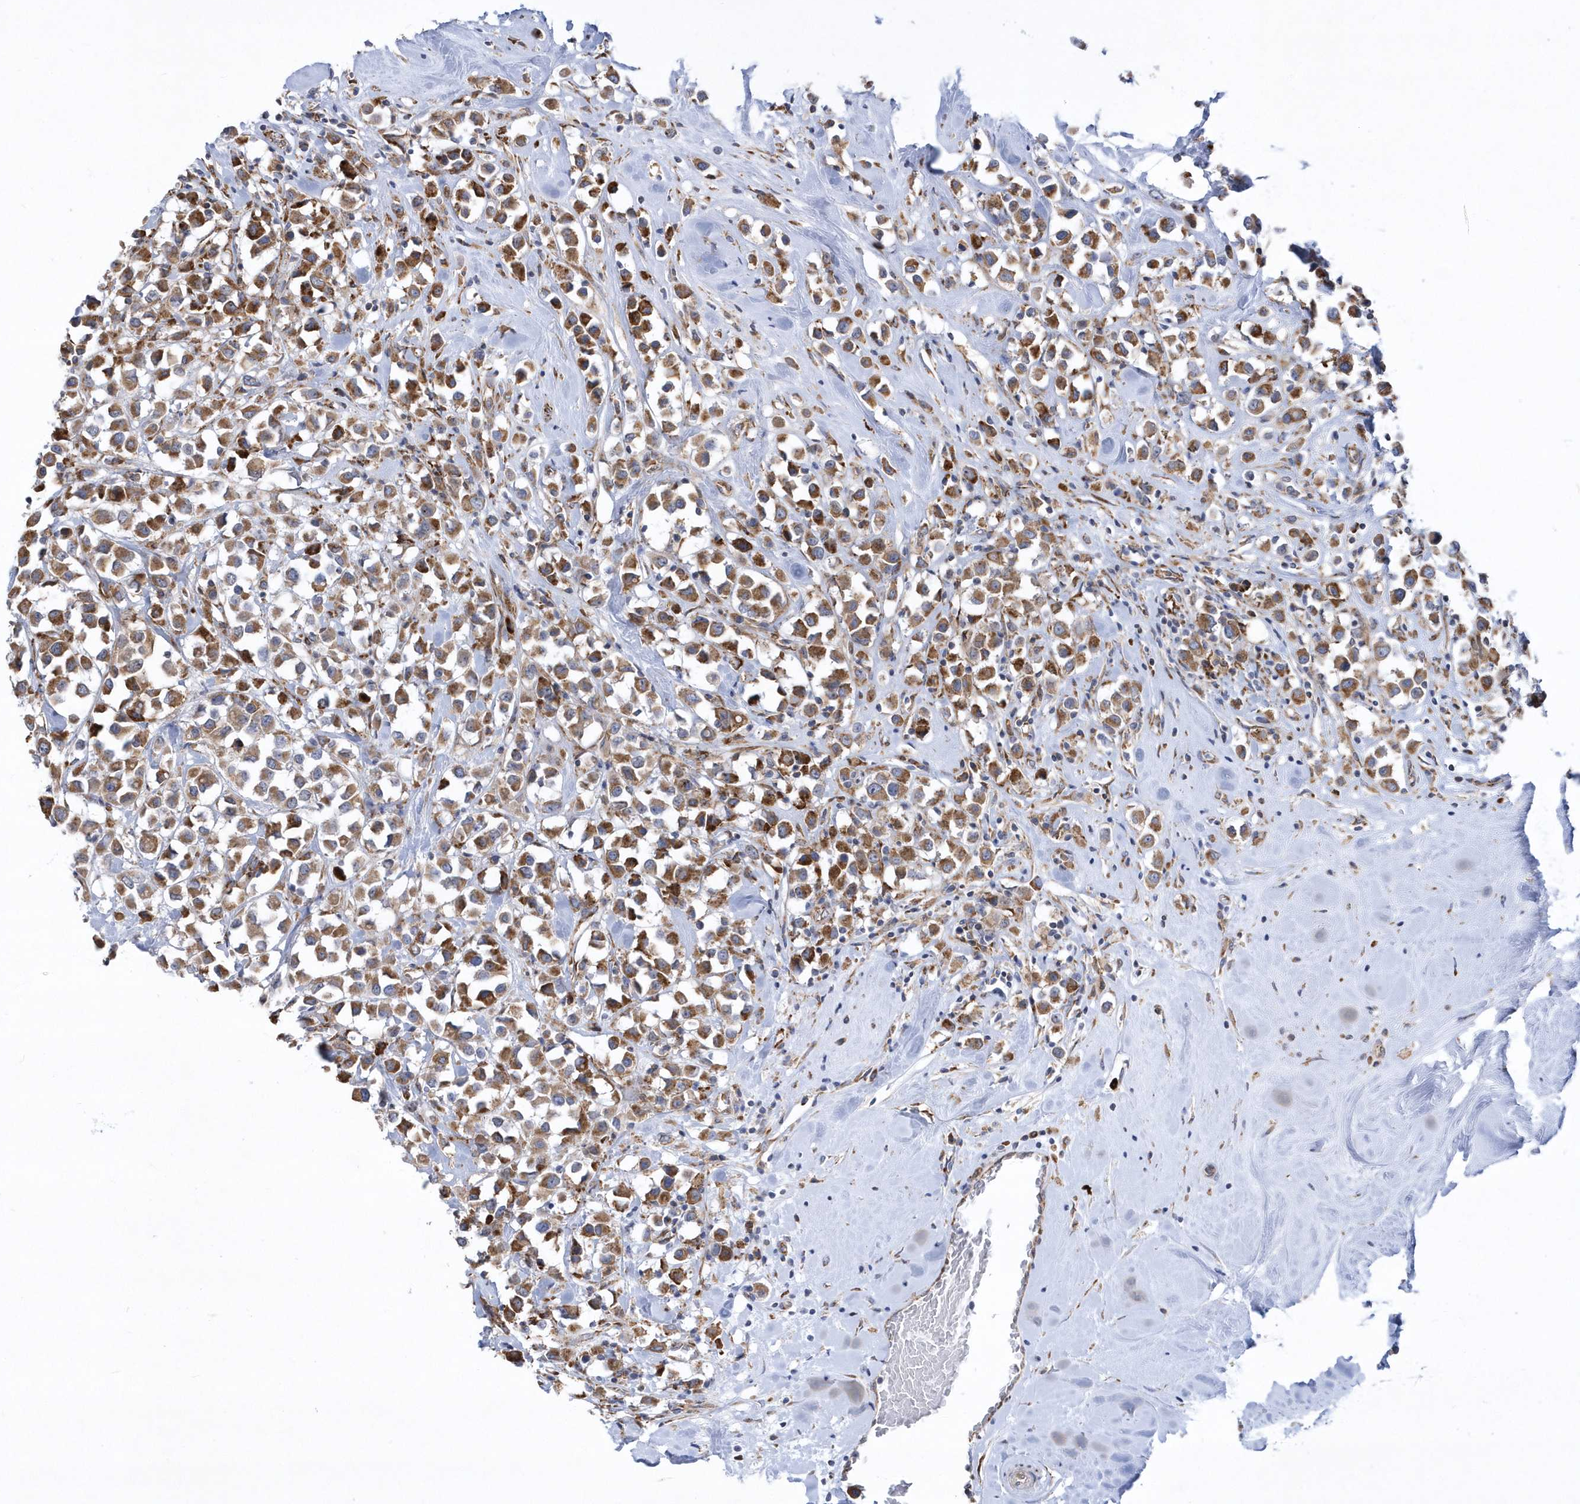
{"staining": {"intensity": "moderate", "quantity": "25%-75%", "location": "cytoplasmic/membranous"}, "tissue": "breast cancer", "cell_type": "Tumor cells", "image_type": "cancer", "snomed": [{"axis": "morphology", "description": "Duct carcinoma"}, {"axis": "topography", "description": "Breast"}], "caption": "There is medium levels of moderate cytoplasmic/membranous positivity in tumor cells of breast infiltrating ductal carcinoma, as demonstrated by immunohistochemical staining (brown color).", "gene": "MED31", "patient": {"sex": "female", "age": 61}}